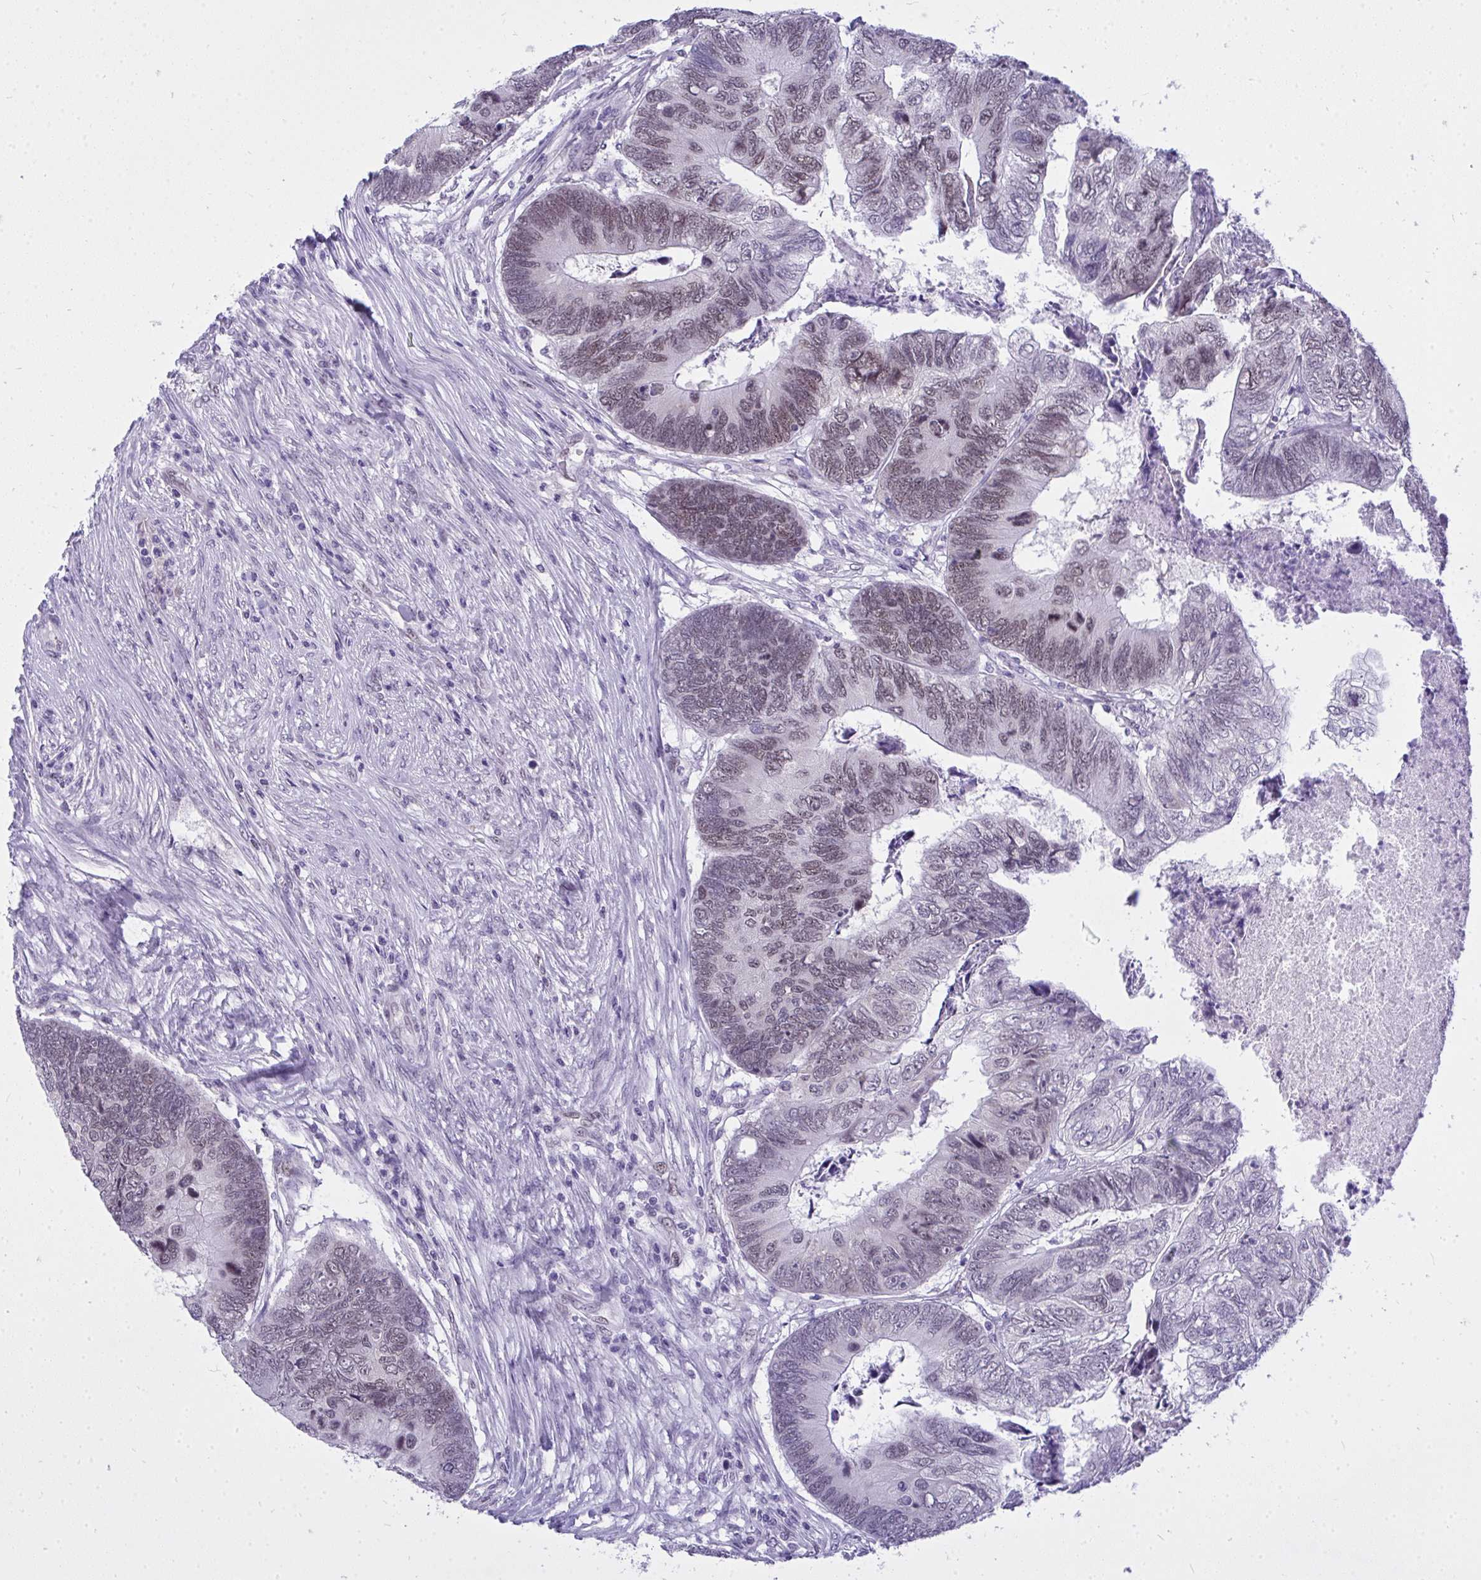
{"staining": {"intensity": "weak", "quantity": "<25%", "location": "nuclear"}, "tissue": "colorectal cancer", "cell_type": "Tumor cells", "image_type": "cancer", "snomed": [{"axis": "morphology", "description": "Adenocarcinoma, NOS"}, {"axis": "topography", "description": "Colon"}], "caption": "High power microscopy image of an immunohistochemistry histopathology image of adenocarcinoma (colorectal), revealing no significant expression in tumor cells. Nuclei are stained in blue.", "gene": "TEAD4", "patient": {"sex": "female", "age": 67}}